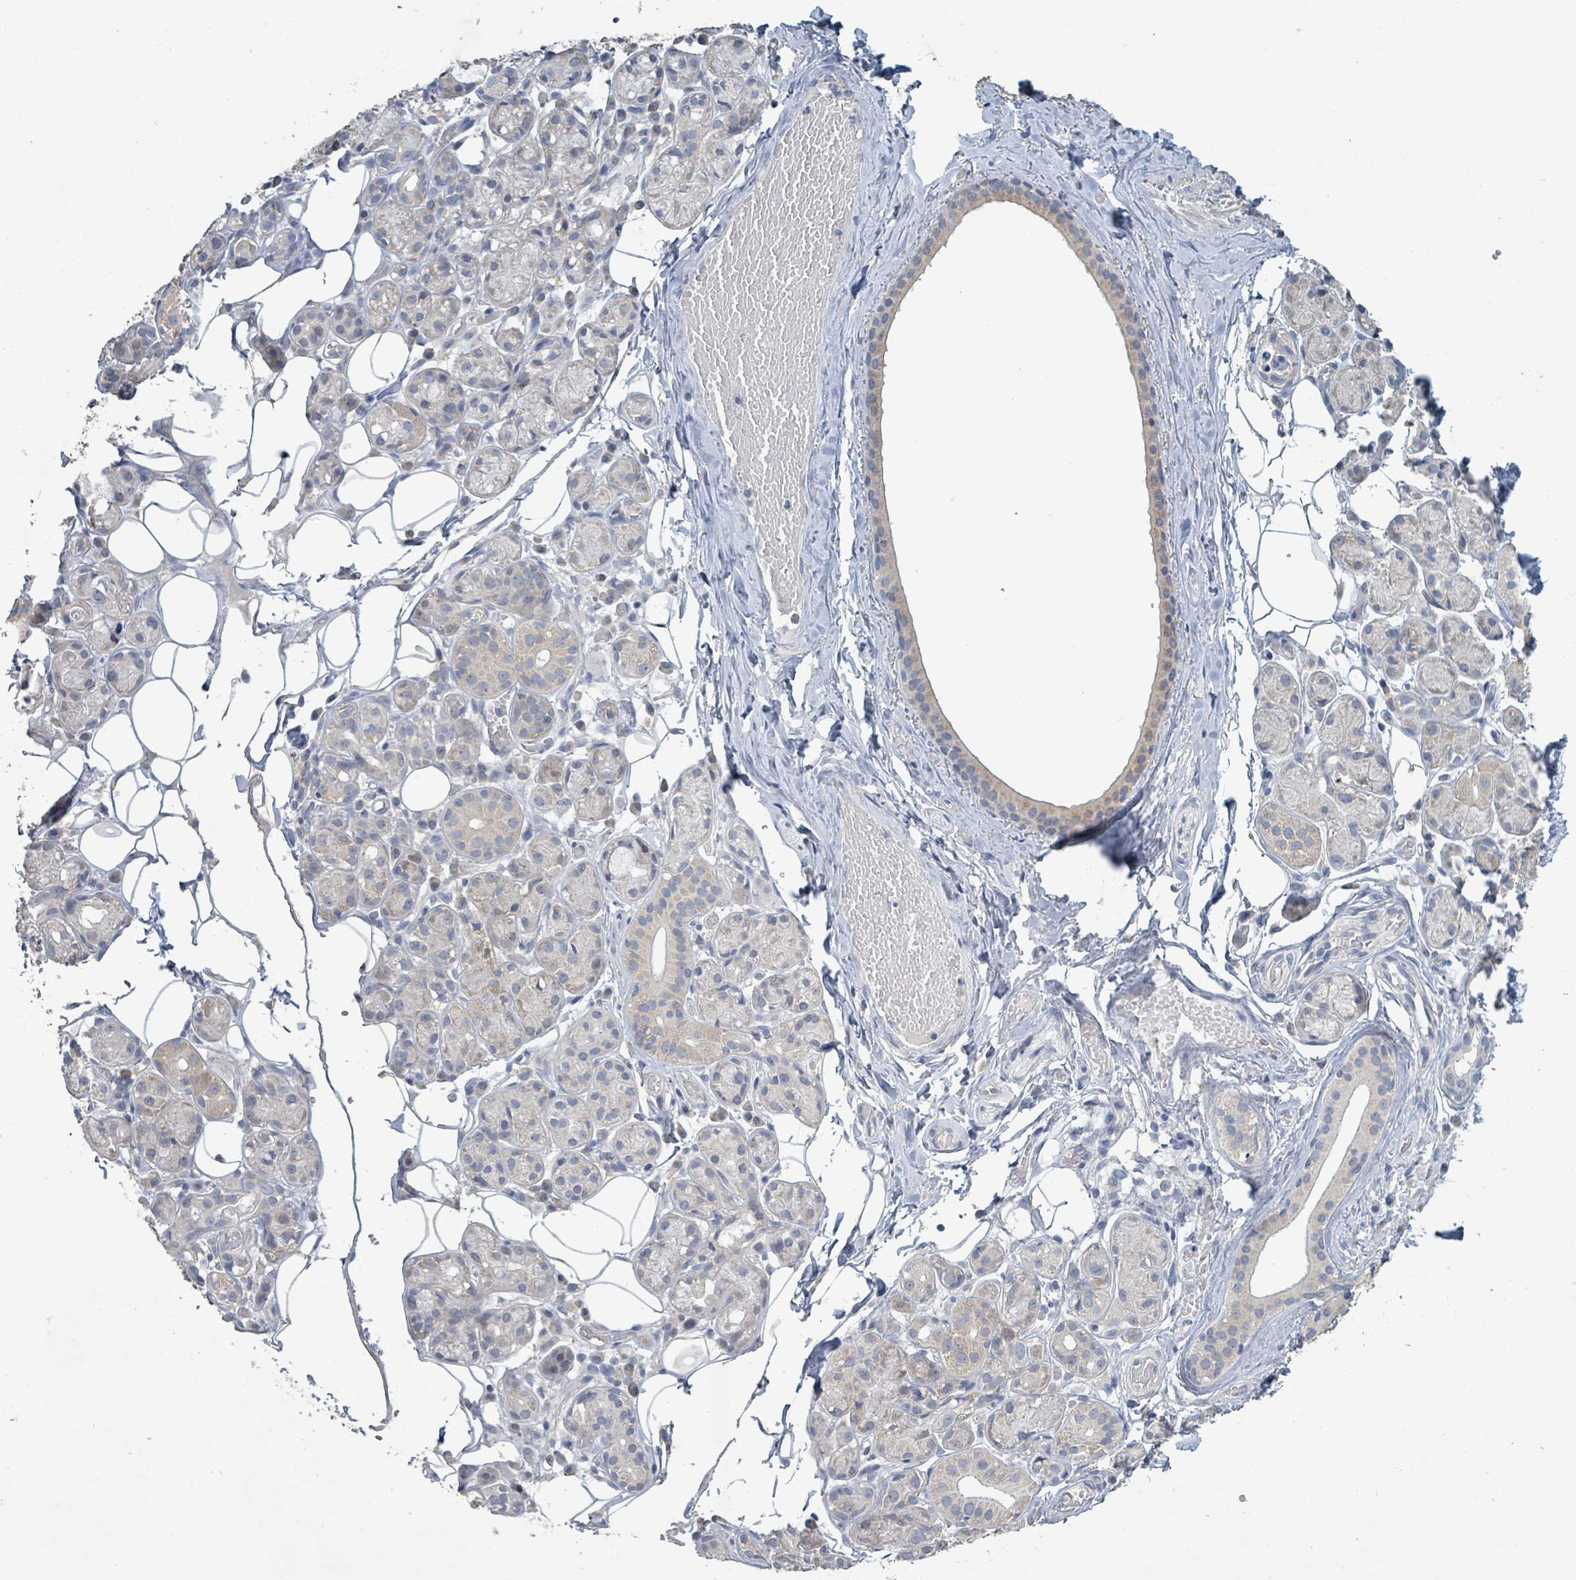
{"staining": {"intensity": "weak", "quantity": "<25%", "location": "cytoplasmic/membranous"}, "tissue": "salivary gland", "cell_type": "Glandular cells", "image_type": "normal", "snomed": [{"axis": "morphology", "description": "Normal tissue, NOS"}, {"axis": "topography", "description": "Salivary gland"}], "caption": "An immunohistochemistry micrograph of unremarkable salivary gland is shown. There is no staining in glandular cells of salivary gland.", "gene": "RPL32", "patient": {"sex": "male", "age": 82}}